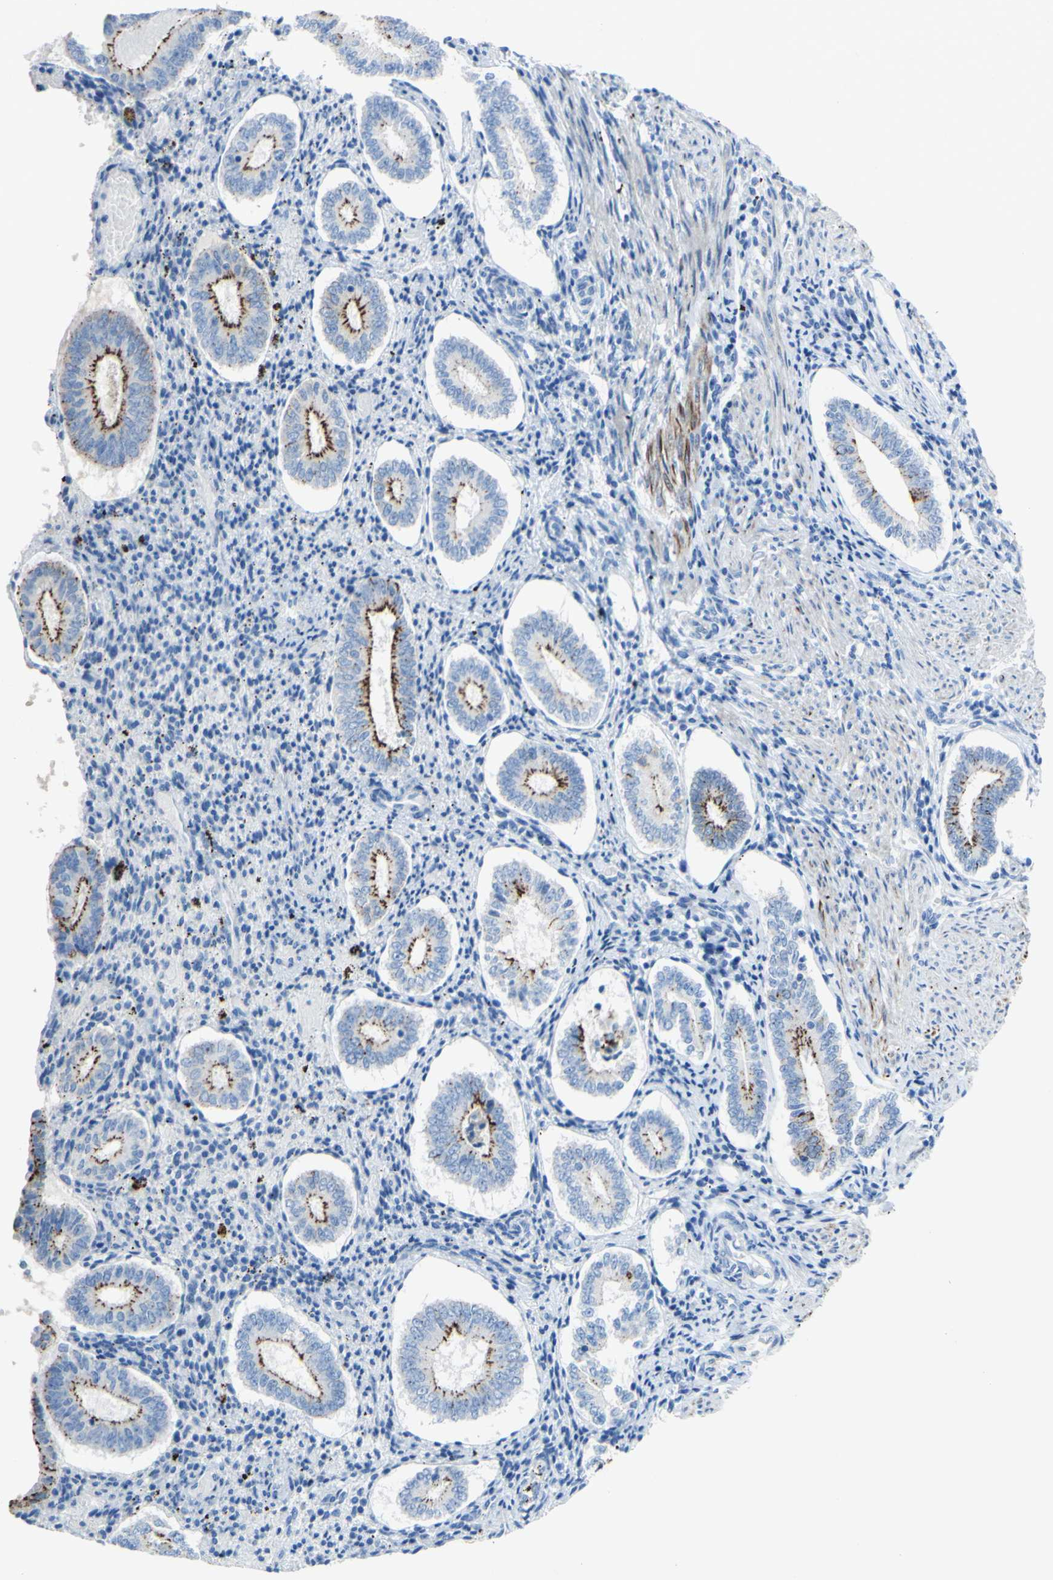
{"staining": {"intensity": "negative", "quantity": "none", "location": "none"}, "tissue": "endometrium", "cell_type": "Cells in endometrial stroma", "image_type": "normal", "snomed": [{"axis": "morphology", "description": "Normal tissue, NOS"}, {"axis": "topography", "description": "Endometrium"}], "caption": "The image demonstrates no significant positivity in cells in endometrial stroma of endometrium.", "gene": "DSC2", "patient": {"sex": "female", "age": 42}}